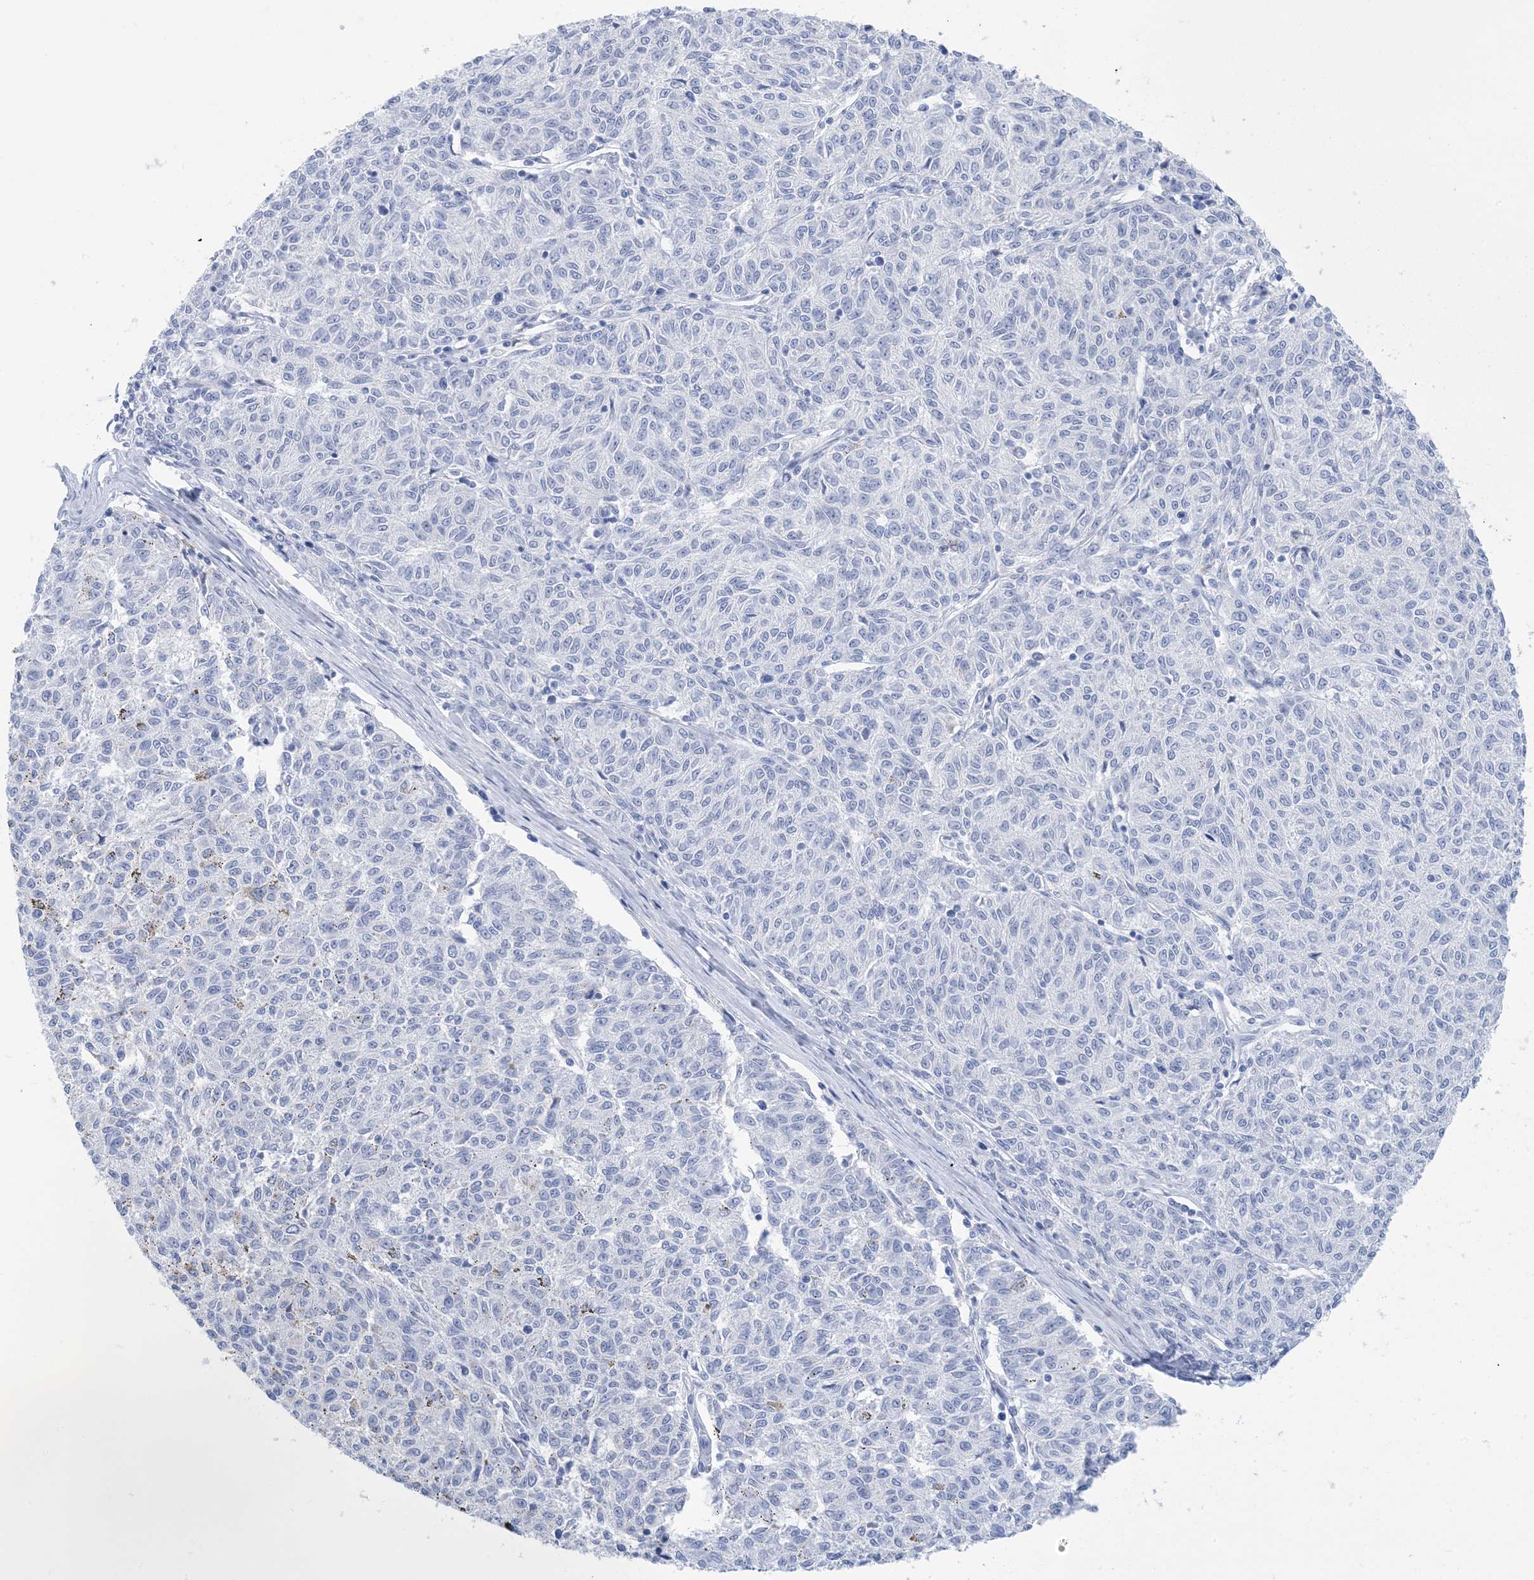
{"staining": {"intensity": "negative", "quantity": "none", "location": "none"}, "tissue": "melanoma", "cell_type": "Tumor cells", "image_type": "cancer", "snomed": [{"axis": "morphology", "description": "Malignant melanoma, NOS"}, {"axis": "topography", "description": "Skin"}], "caption": "High power microscopy image of an immunohistochemistry (IHC) image of malignant melanoma, revealing no significant staining in tumor cells. Nuclei are stained in blue.", "gene": "SH3YL1", "patient": {"sex": "female", "age": 72}}